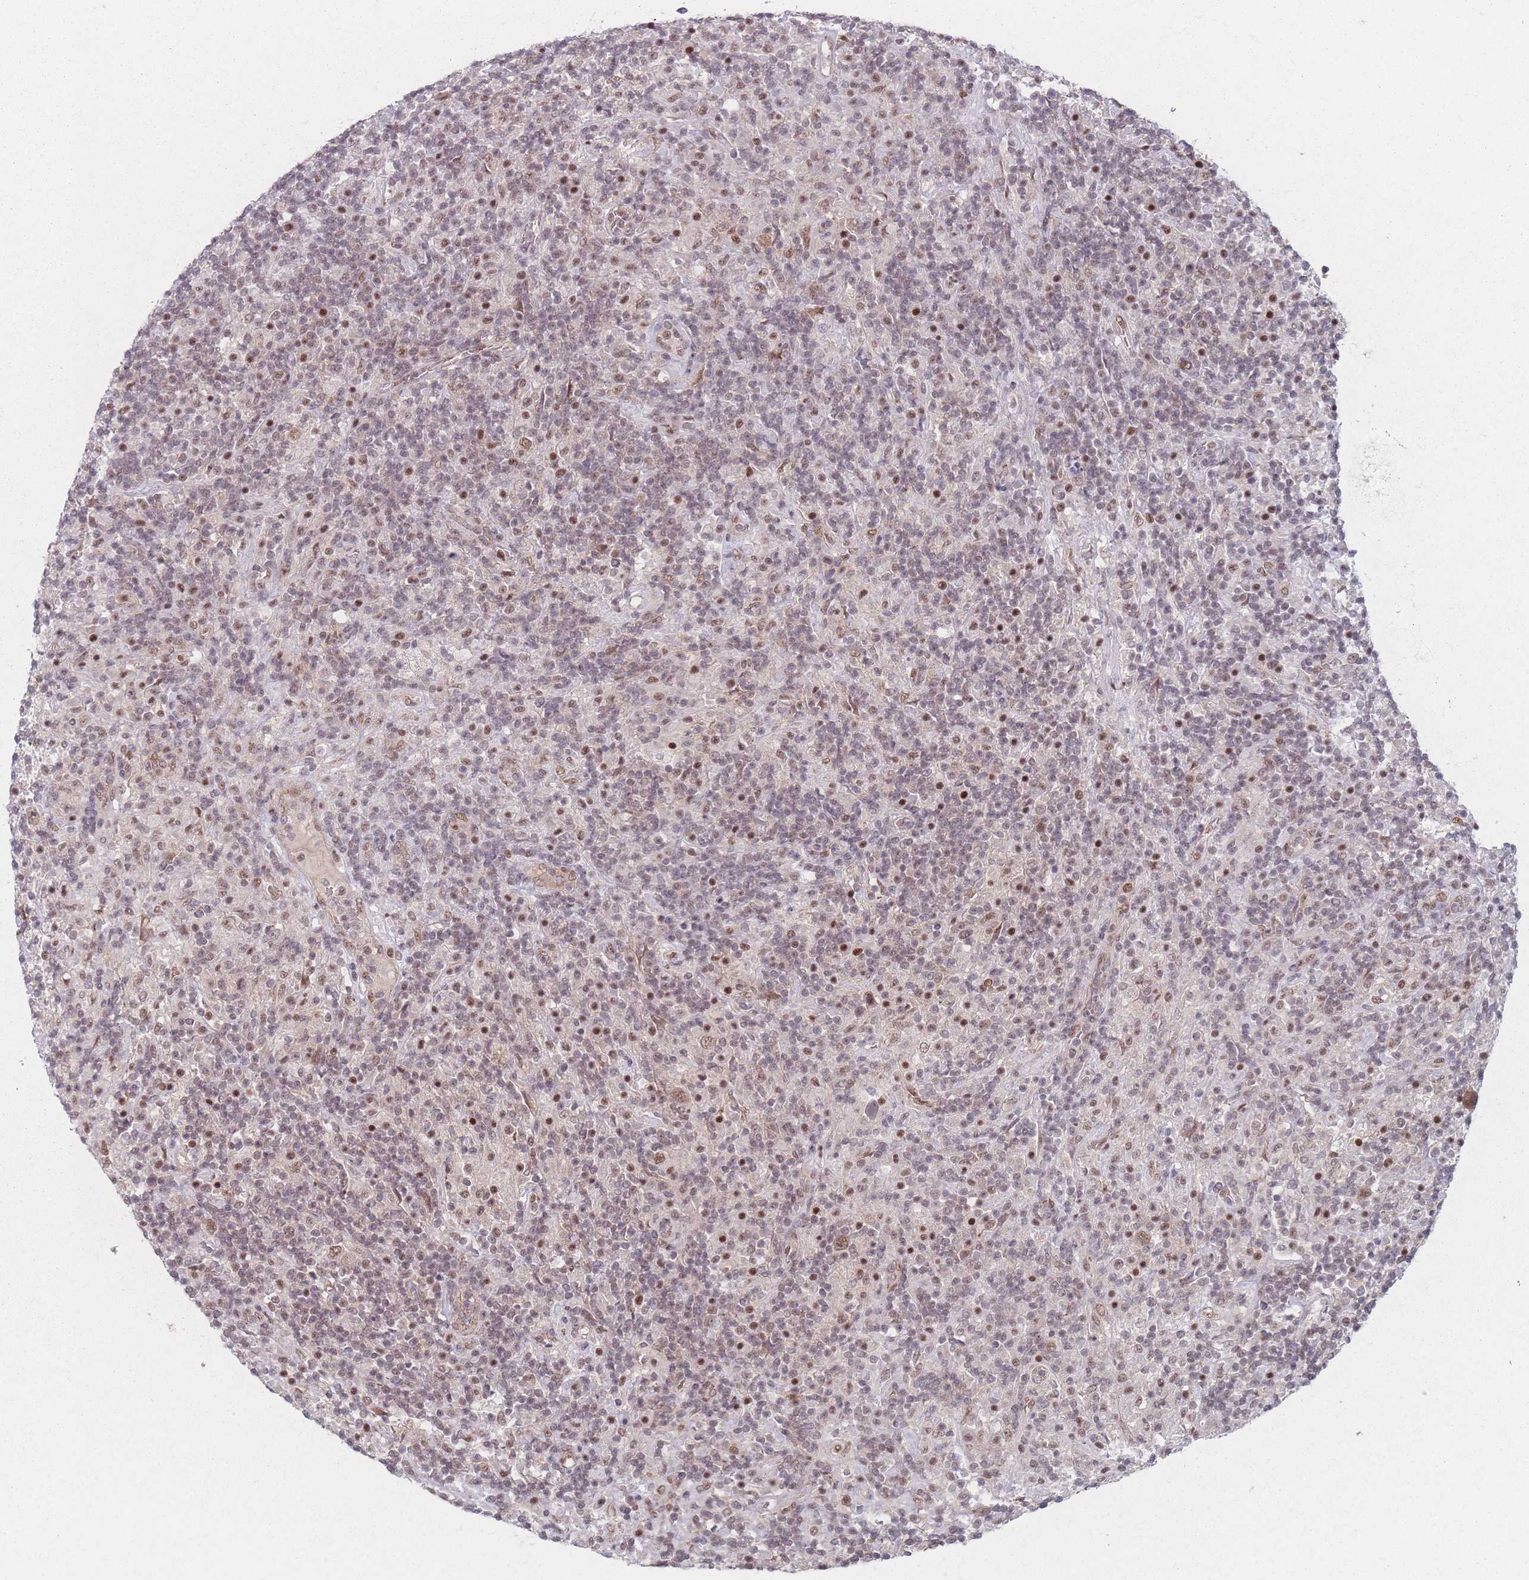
{"staining": {"intensity": "moderate", "quantity": ">75%", "location": "nuclear"}, "tissue": "lymphoma", "cell_type": "Tumor cells", "image_type": "cancer", "snomed": [{"axis": "morphology", "description": "Hodgkin's disease, NOS"}, {"axis": "topography", "description": "Lymph node"}], "caption": "Immunohistochemical staining of Hodgkin's disease reveals medium levels of moderate nuclear expression in about >75% of tumor cells. Nuclei are stained in blue.", "gene": "ZC3H14", "patient": {"sex": "male", "age": 70}}